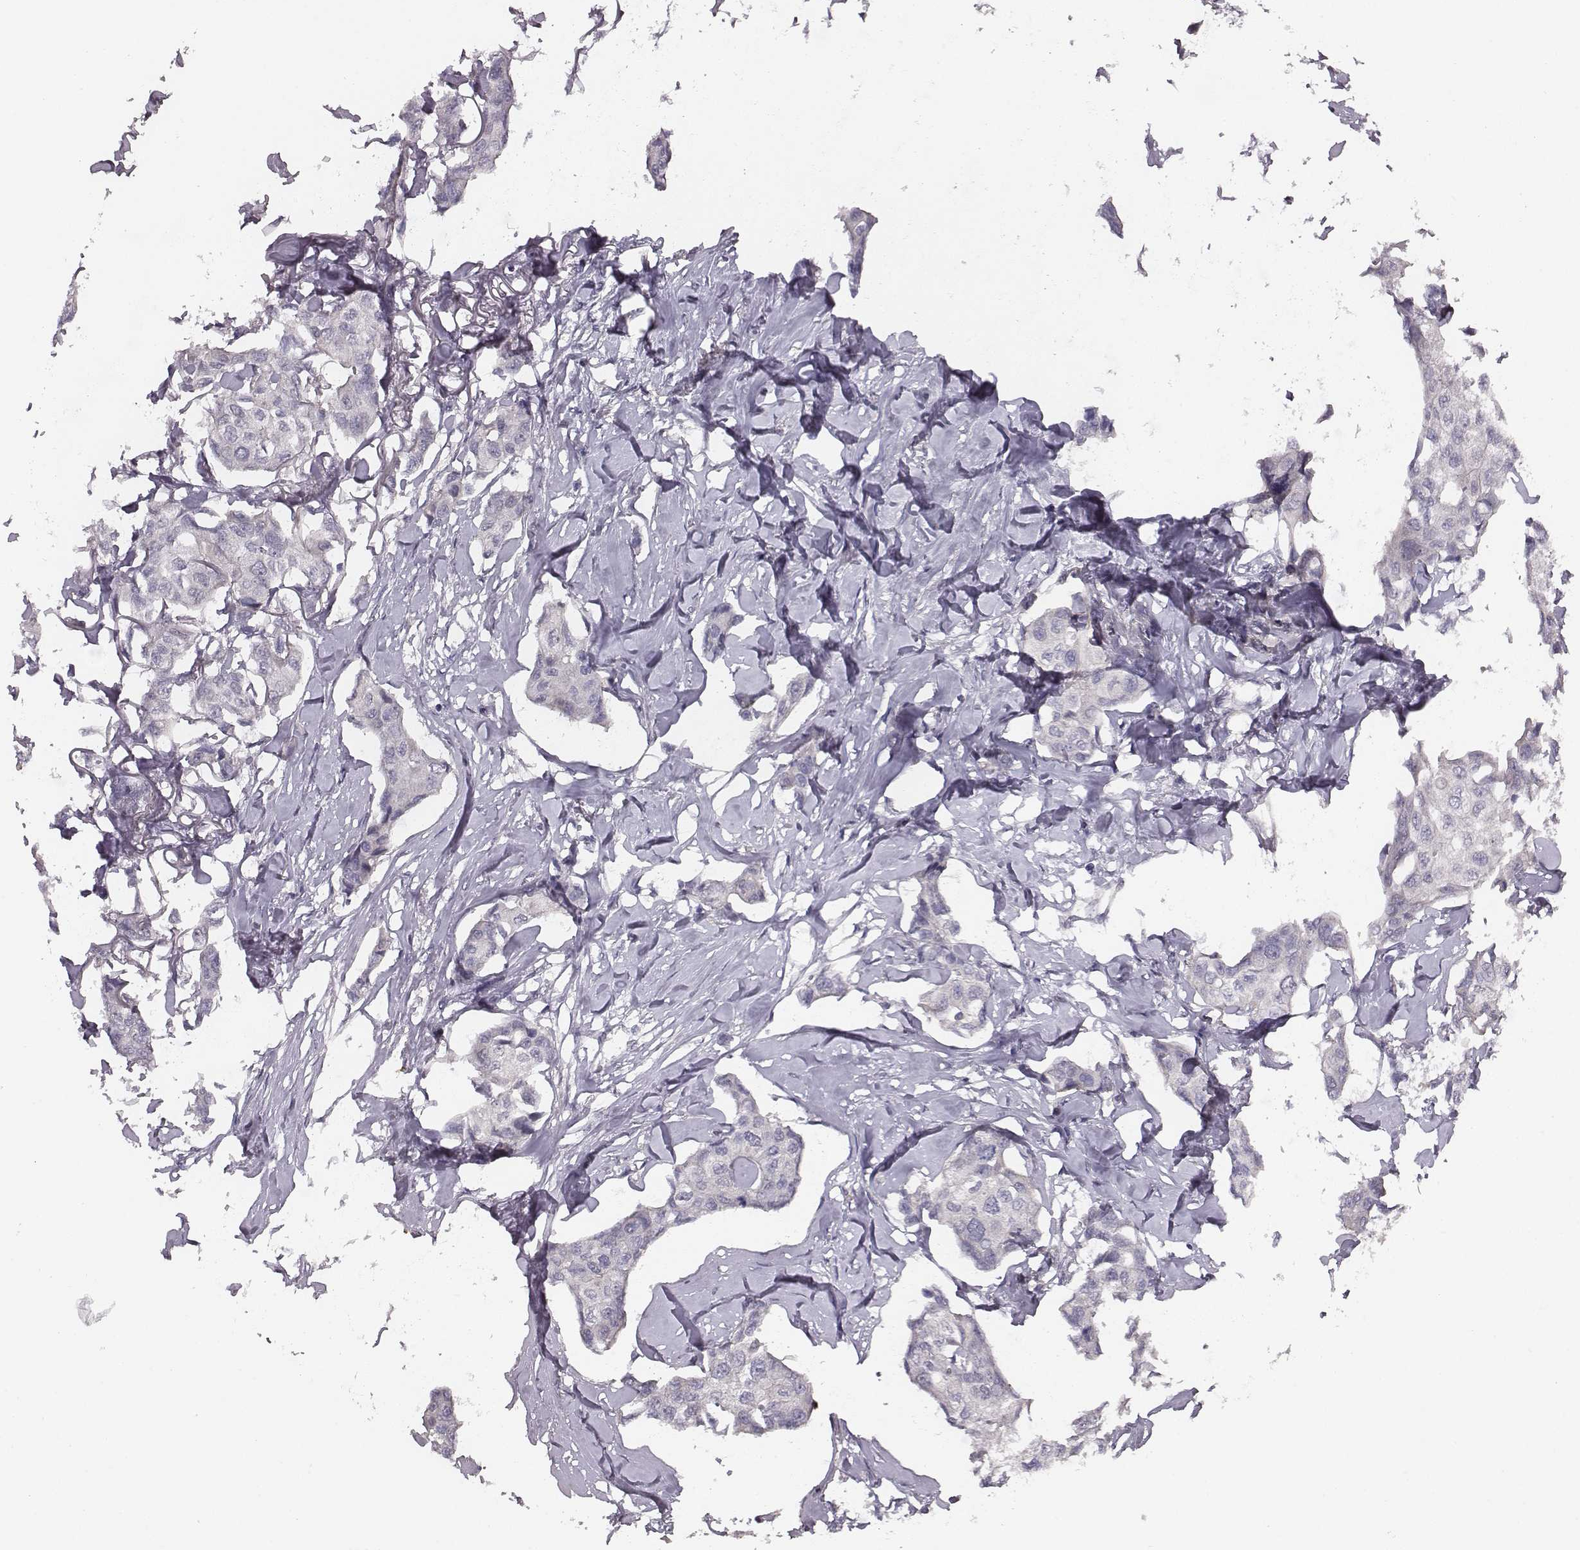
{"staining": {"intensity": "negative", "quantity": "none", "location": "none"}, "tissue": "breast cancer", "cell_type": "Tumor cells", "image_type": "cancer", "snomed": [{"axis": "morphology", "description": "Duct carcinoma"}, {"axis": "topography", "description": "Breast"}], "caption": "Tumor cells are negative for brown protein staining in breast cancer (infiltrating ductal carcinoma).", "gene": "SLC22A6", "patient": {"sex": "female", "age": 80}}